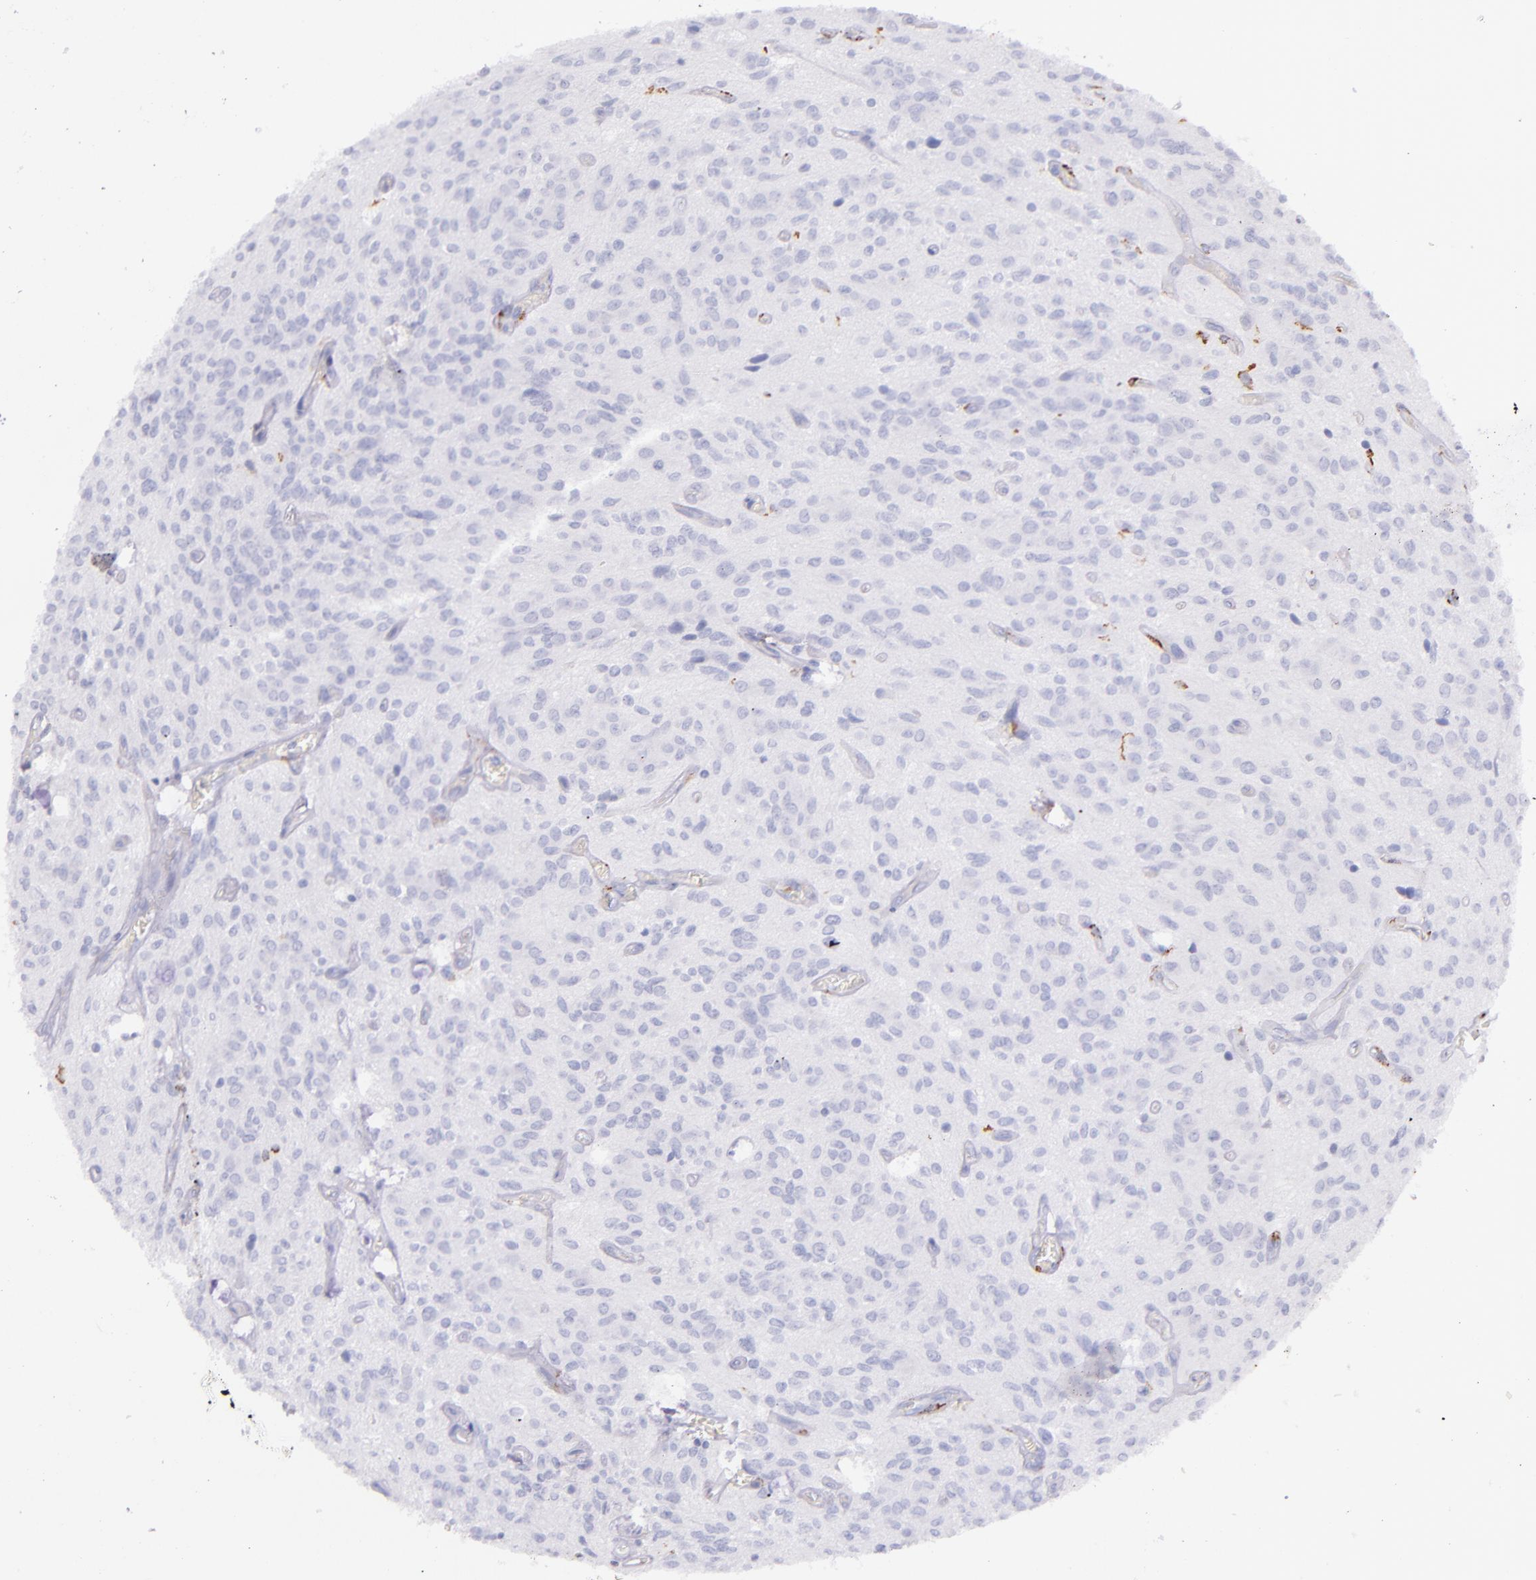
{"staining": {"intensity": "negative", "quantity": "none", "location": "none"}, "tissue": "glioma", "cell_type": "Tumor cells", "image_type": "cancer", "snomed": [{"axis": "morphology", "description": "Glioma, malignant, Low grade"}, {"axis": "topography", "description": "Brain"}], "caption": "The photomicrograph shows no staining of tumor cells in glioma.", "gene": "CD163", "patient": {"sex": "female", "age": 15}}